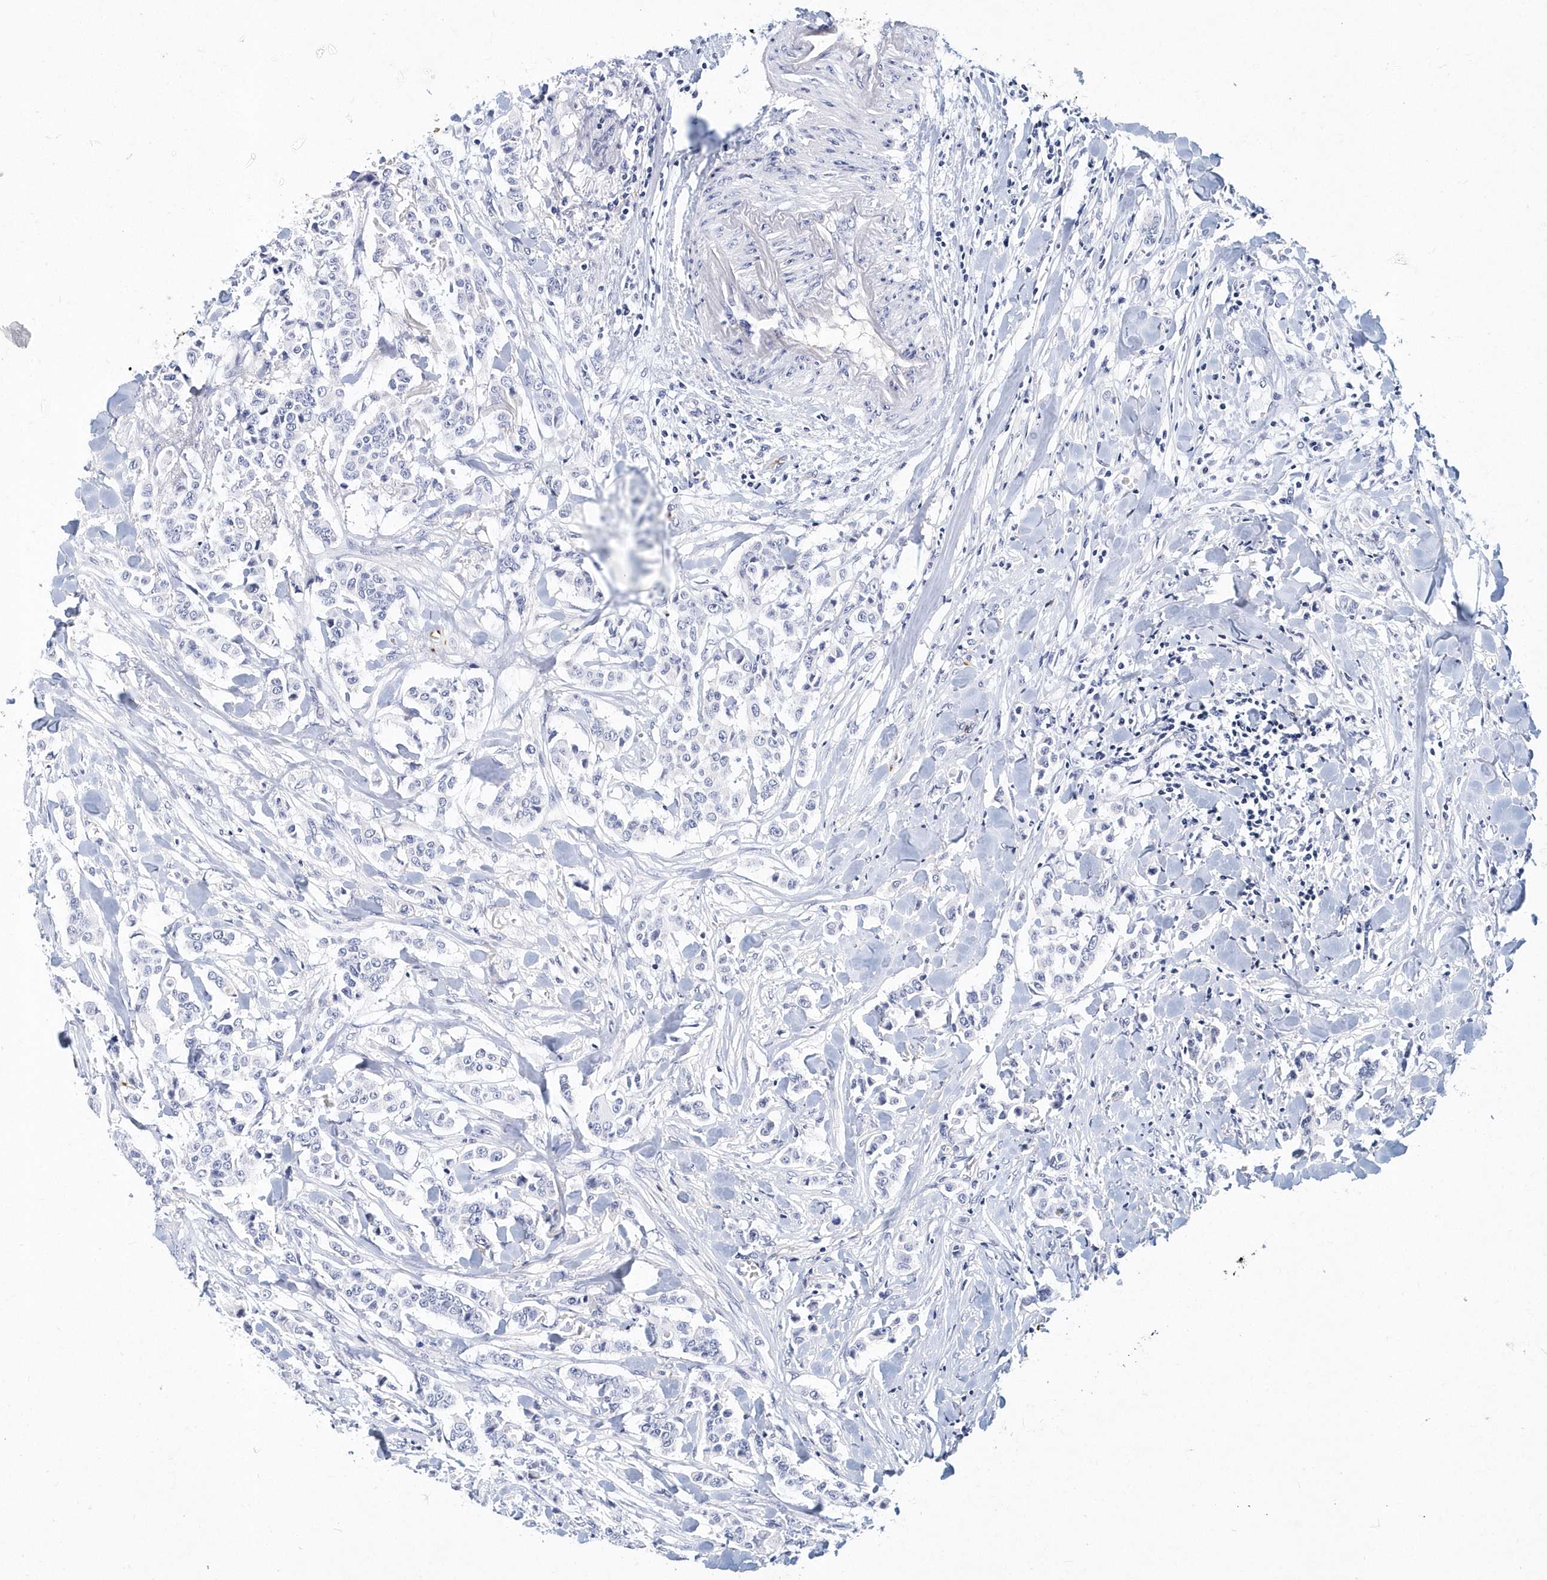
{"staining": {"intensity": "negative", "quantity": "none", "location": "none"}, "tissue": "breast cancer", "cell_type": "Tumor cells", "image_type": "cancer", "snomed": [{"axis": "morphology", "description": "Duct carcinoma"}, {"axis": "topography", "description": "Breast"}], "caption": "Tumor cells show no significant protein staining in invasive ductal carcinoma (breast).", "gene": "ITGA2B", "patient": {"sex": "female", "age": 40}}